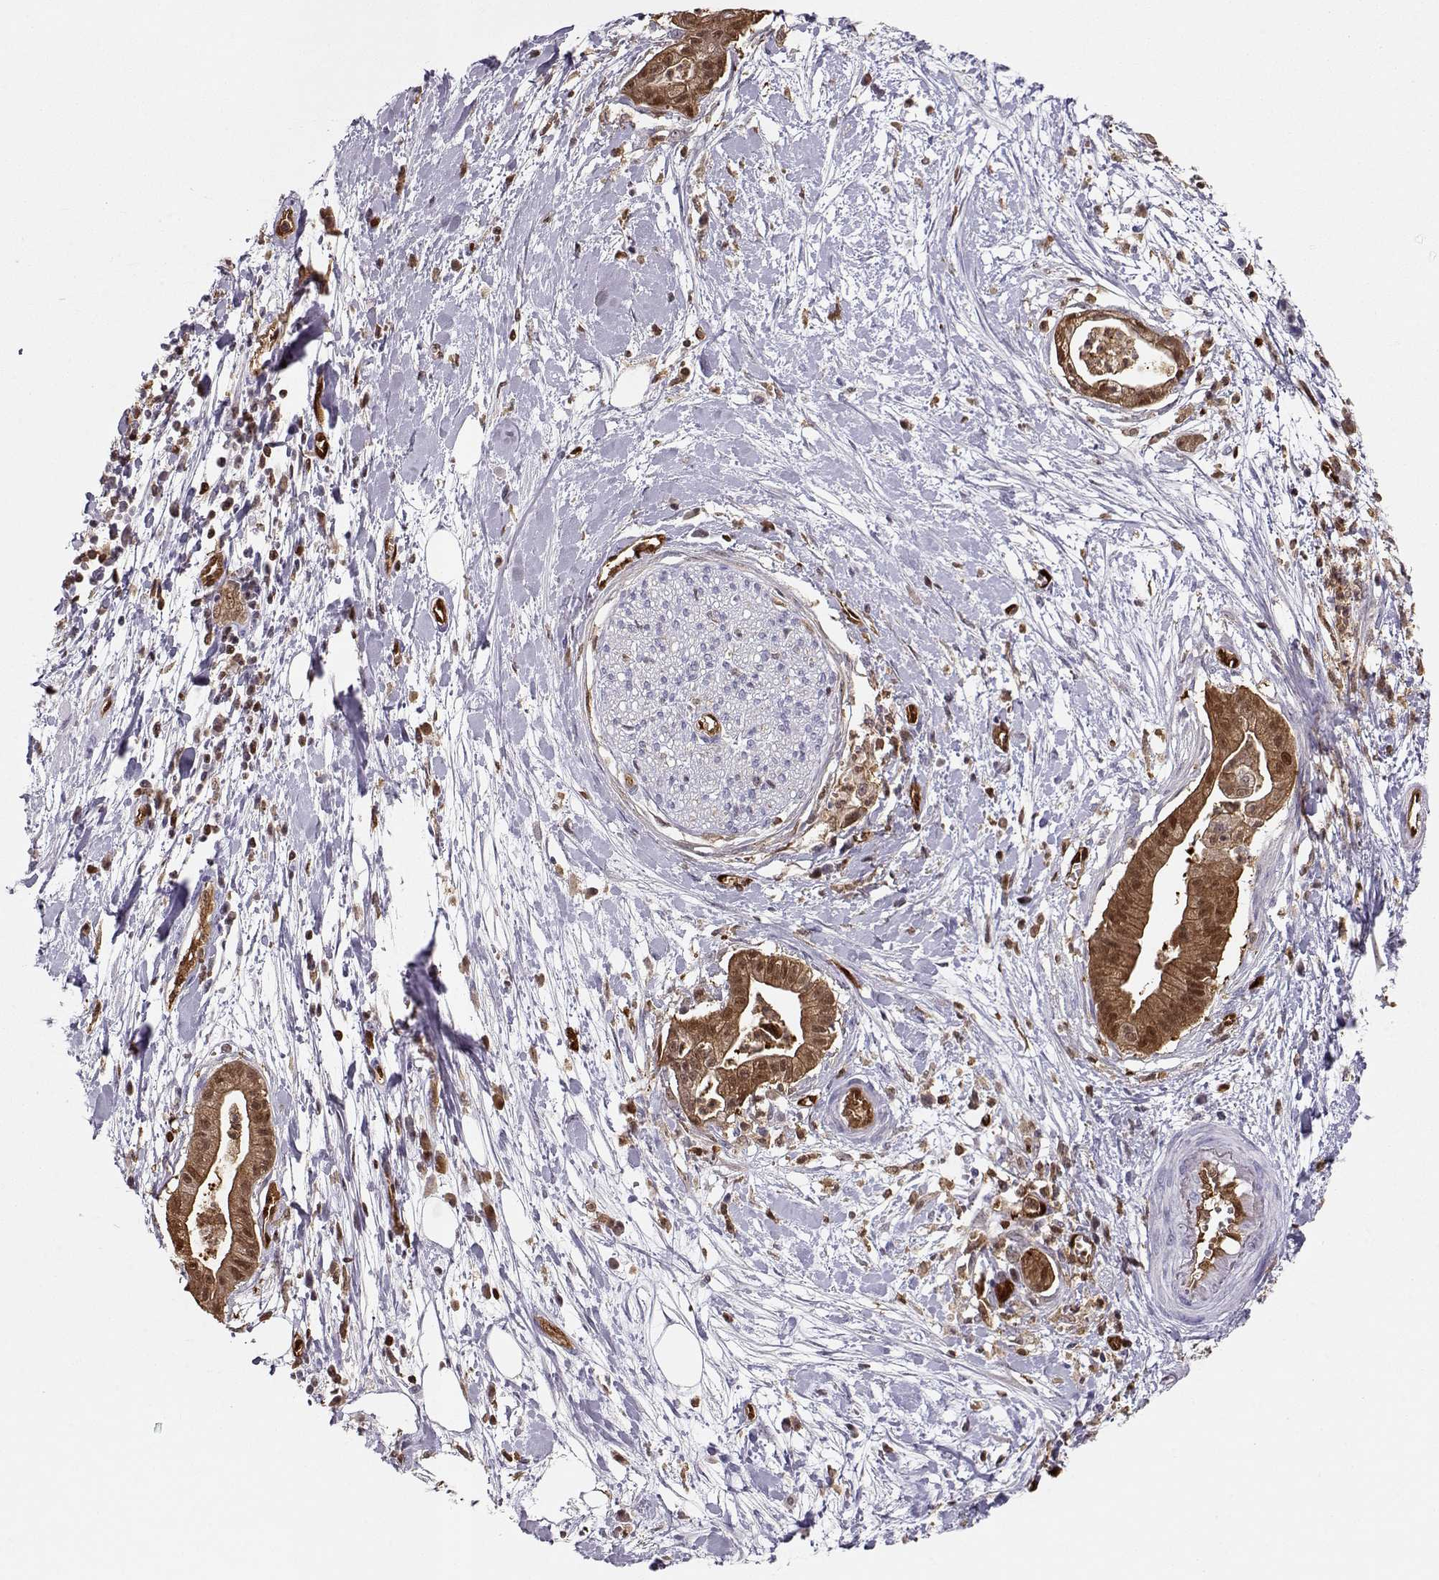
{"staining": {"intensity": "strong", "quantity": ">75%", "location": "cytoplasmic/membranous,nuclear"}, "tissue": "pancreatic cancer", "cell_type": "Tumor cells", "image_type": "cancer", "snomed": [{"axis": "morphology", "description": "Normal tissue, NOS"}, {"axis": "morphology", "description": "Adenocarcinoma, NOS"}, {"axis": "topography", "description": "Lymph node"}, {"axis": "topography", "description": "Pancreas"}], "caption": "Pancreatic cancer (adenocarcinoma) was stained to show a protein in brown. There is high levels of strong cytoplasmic/membranous and nuclear expression in approximately >75% of tumor cells. The protein is stained brown, and the nuclei are stained in blue (DAB IHC with brightfield microscopy, high magnification).", "gene": "PNP", "patient": {"sex": "female", "age": 58}}